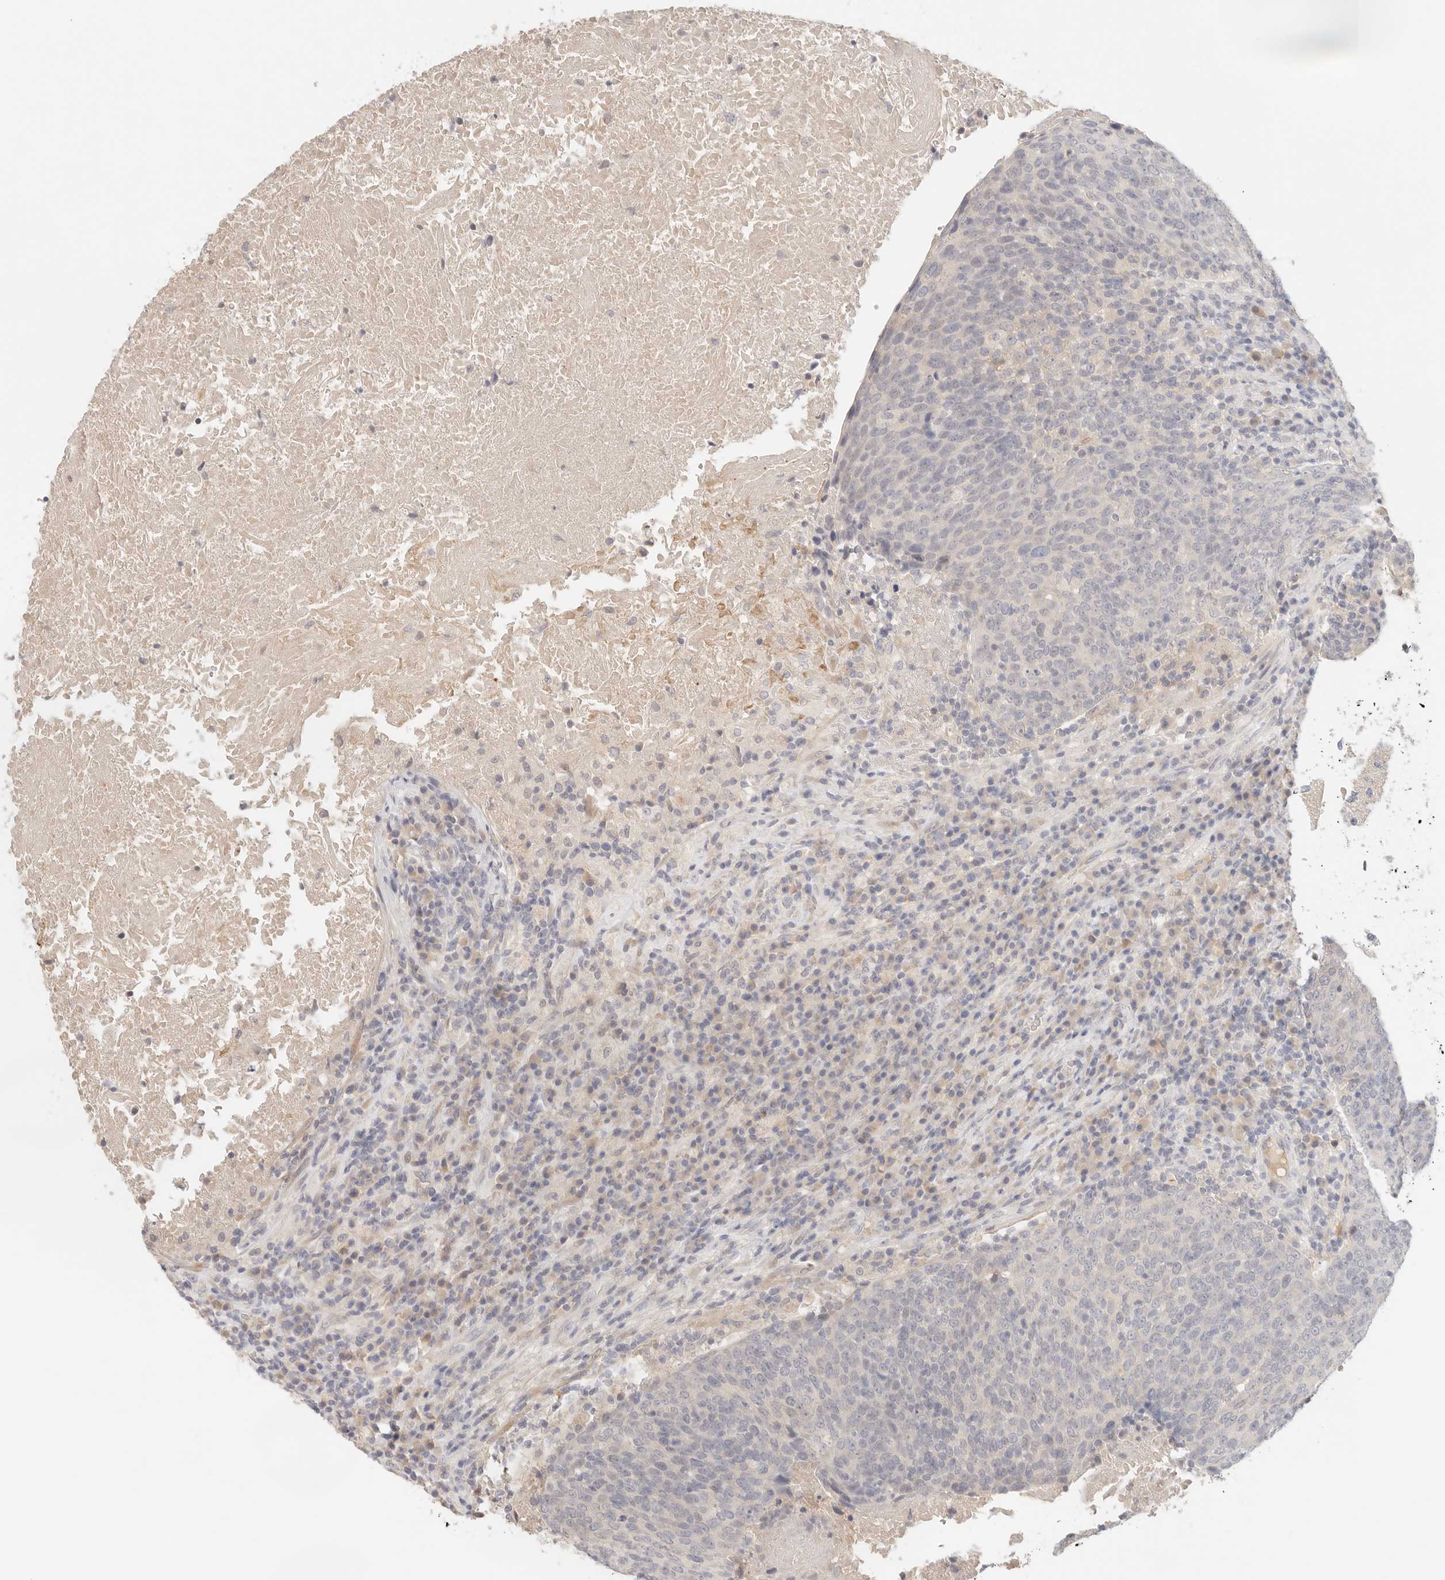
{"staining": {"intensity": "negative", "quantity": "none", "location": "none"}, "tissue": "head and neck cancer", "cell_type": "Tumor cells", "image_type": "cancer", "snomed": [{"axis": "morphology", "description": "Squamous cell carcinoma, NOS"}, {"axis": "morphology", "description": "Squamous cell carcinoma, metastatic, NOS"}, {"axis": "topography", "description": "Lymph node"}, {"axis": "topography", "description": "Head-Neck"}], "caption": "This is a photomicrograph of IHC staining of head and neck cancer, which shows no expression in tumor cells.", "gene": "SPHK1", "patient": {"sex": "male", "age": 62}}